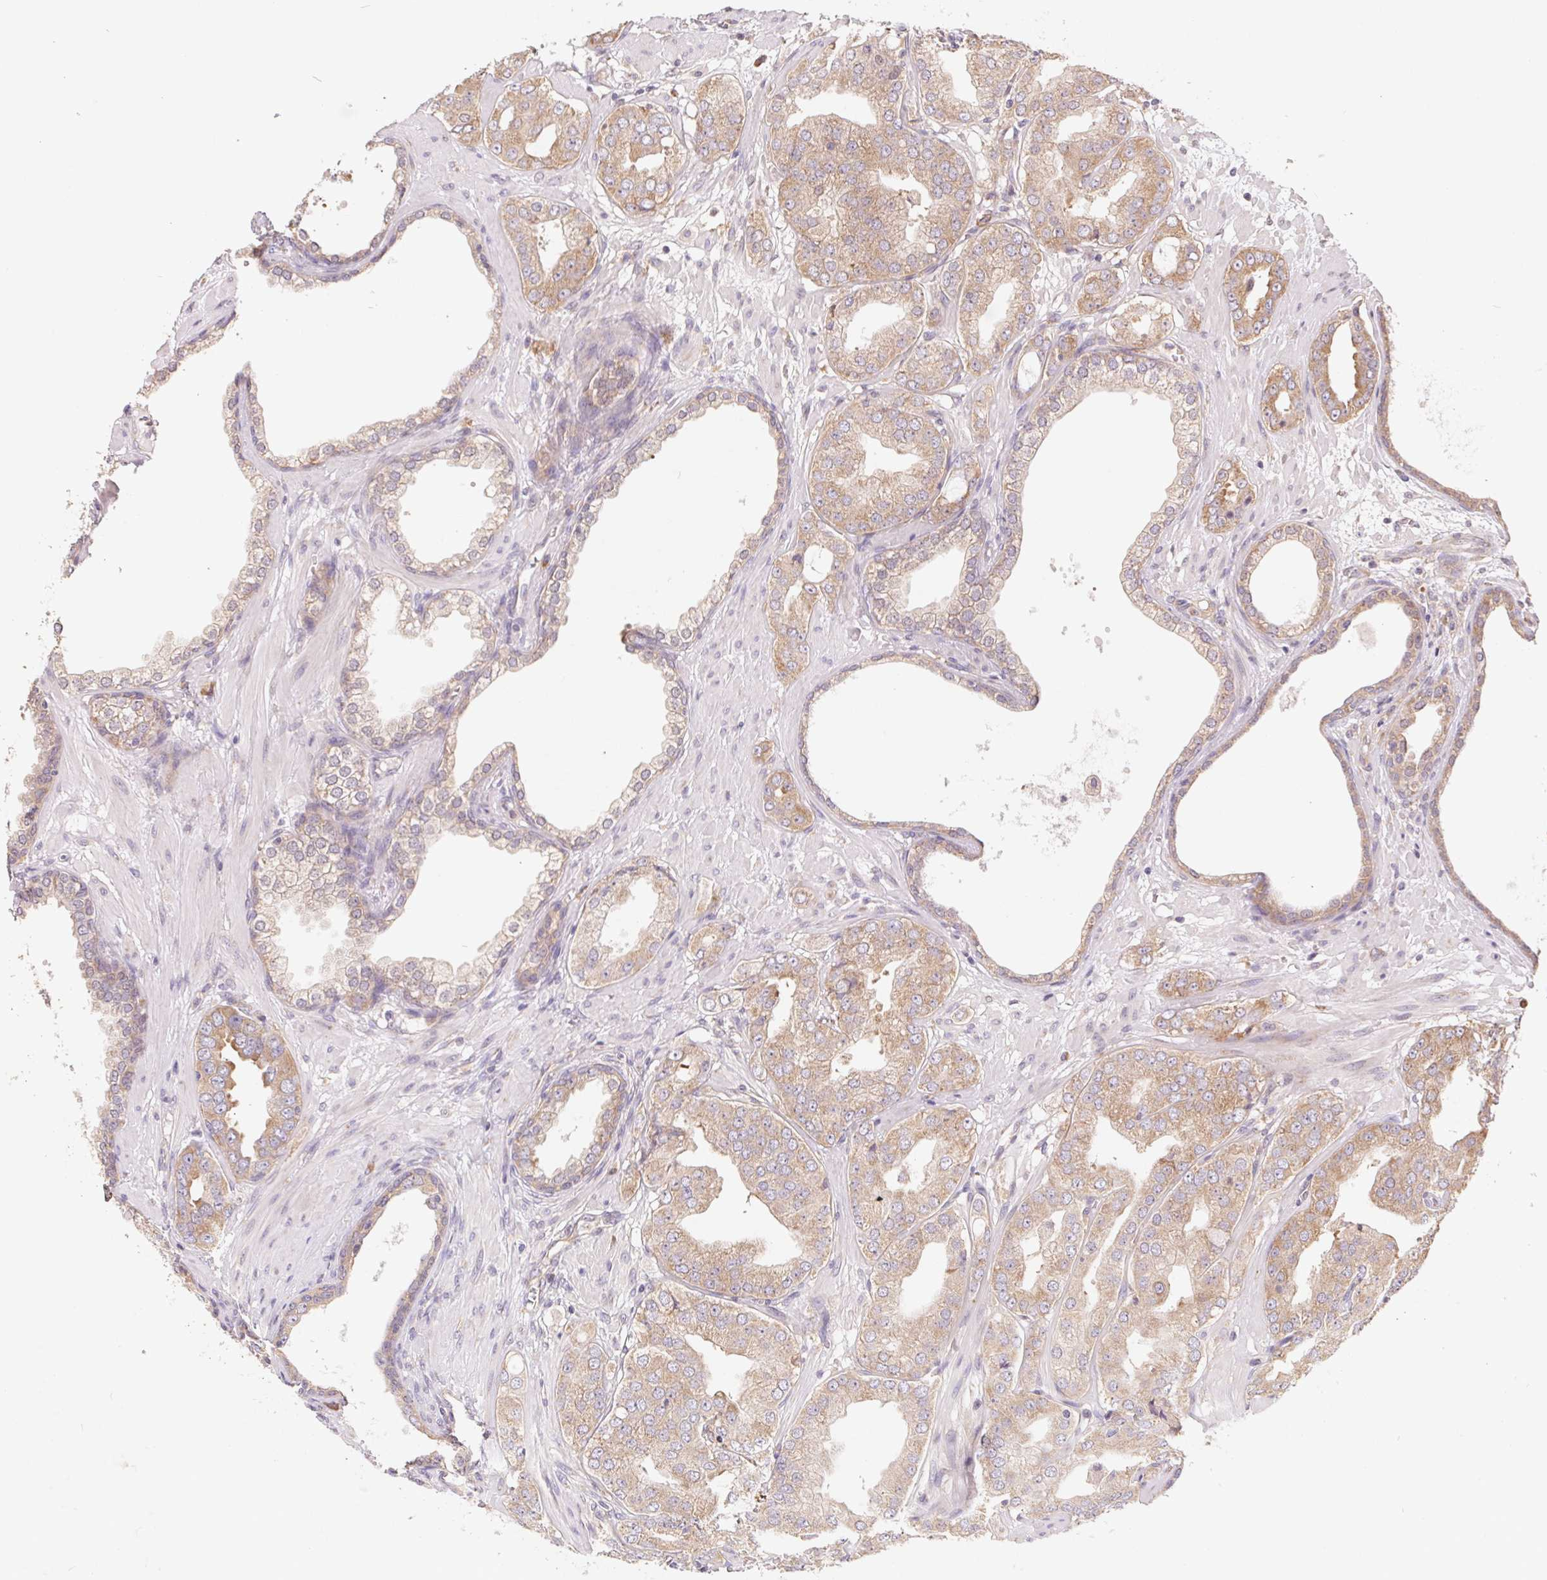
{"staining": {"intensity": "moderate", "quantity": ">75%", "location": "cytoplasmic/membranous"}, "tissue": "prostate cancer", "cell_type": "Tumor cells", "image_type": "cancer", "snomed": [{"axis": "morphology", "description": "Adenocarcinoma, Low grade"}, {"axis": "topography", "description": "Prostate"}], "caption": "Tumor cells demonstrate medium levels of moderate cytoplasmic/membranous expression in about >75% of cells in prostate cancer.", "gene": "RPL27A", "patient": {"sex": "male", "age": 60}}